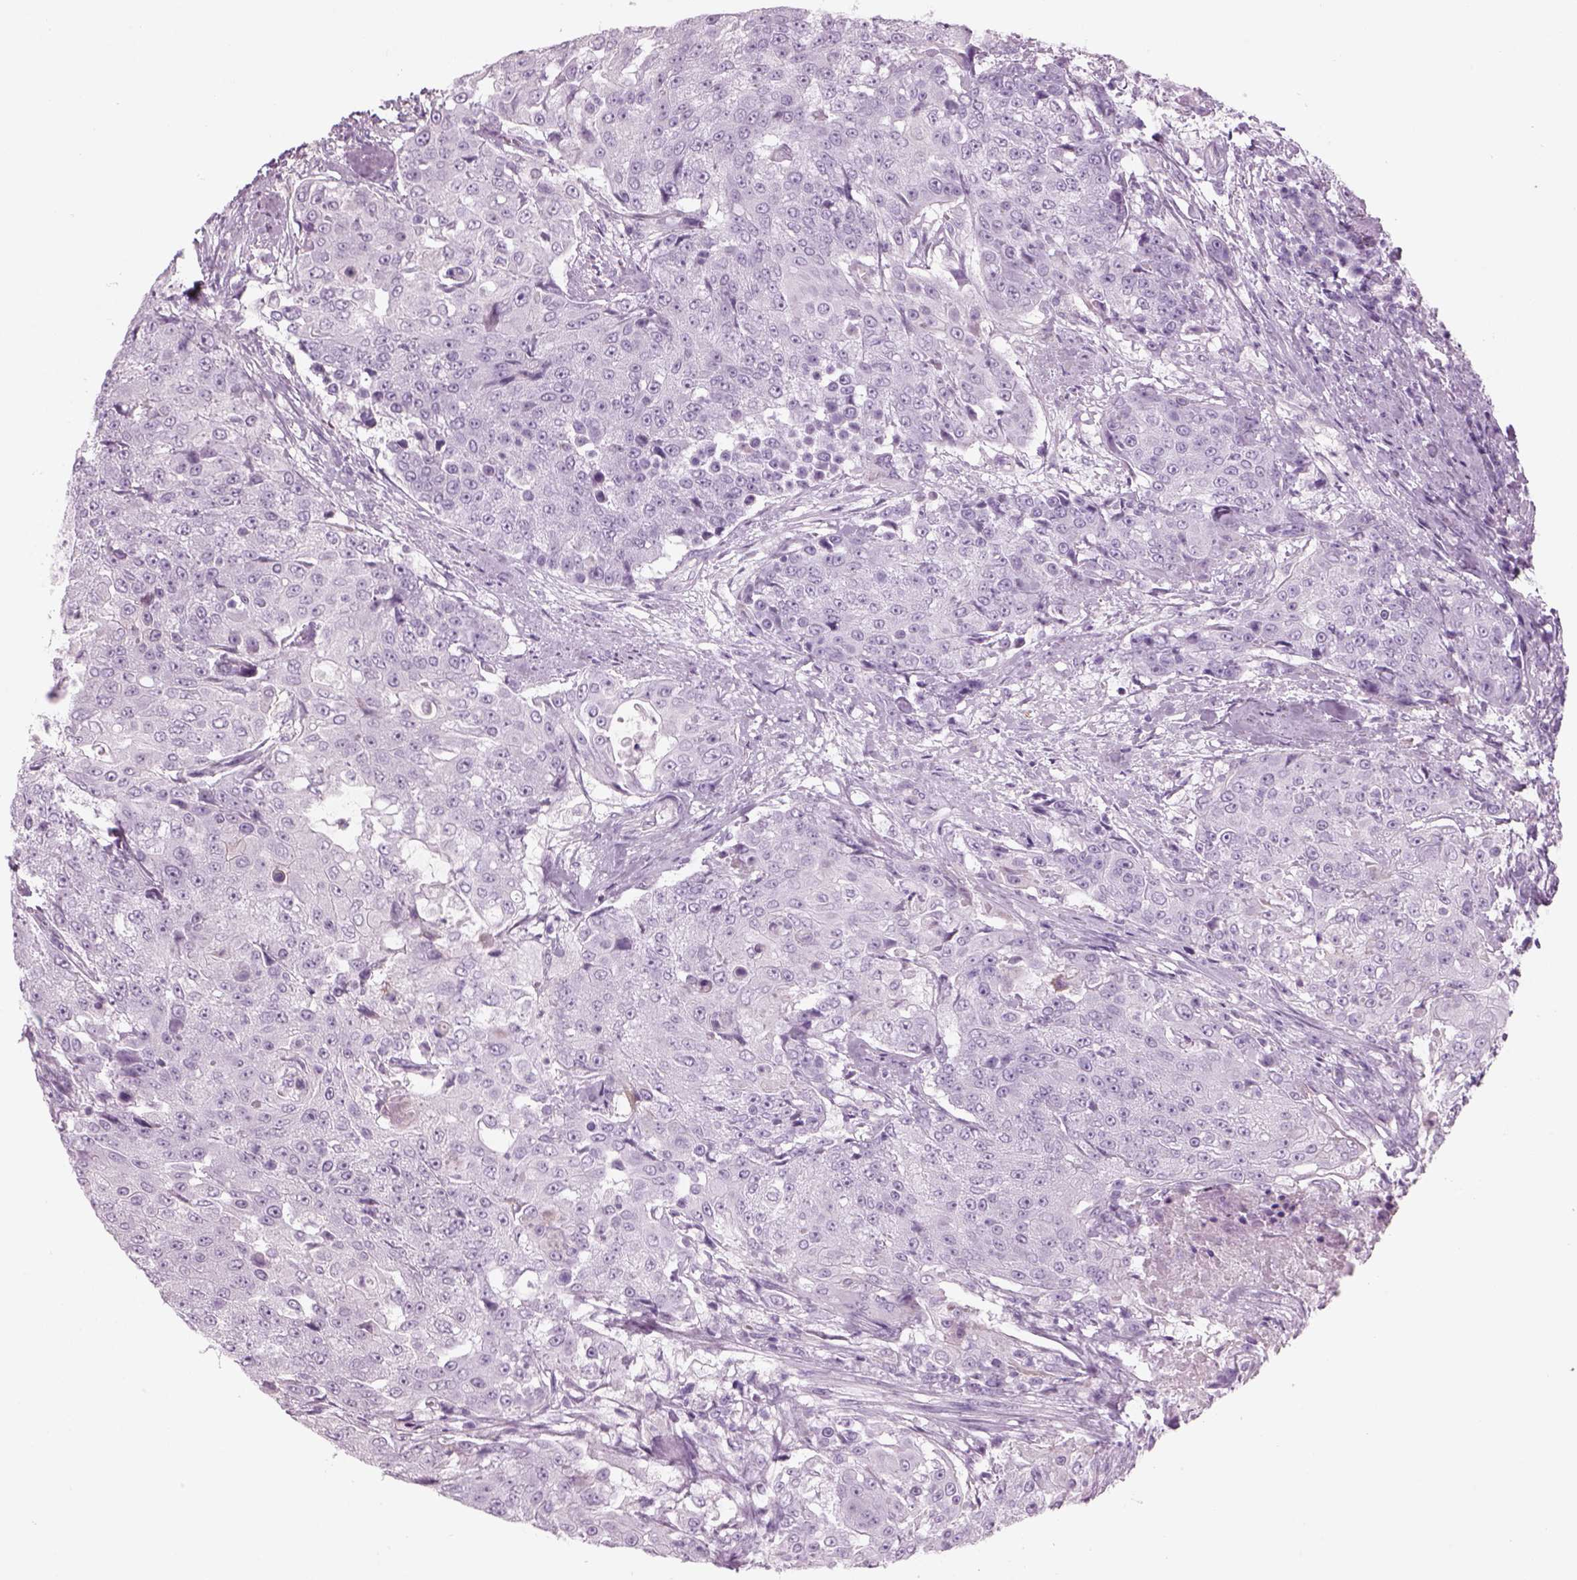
{"staining": {"intensity": "negative", "quantity": "none", "location": "none"}, "tissue": "urothelial cancer", "cell_type": "Tumor cells", "image_type": "cancer", "snomed": [{"axis": "morphology", "description": "Urothelial carcinoma, High grade"}, {"axis": "topography", "description": "Urinary bladder"}], "caption": "High-grade urothelial carcinoma was stained to show a protein in brown. There is no significant expression in tumor cells.", "gene": "GAS2L2", "patient": {"sex": "female", "age": 63}}